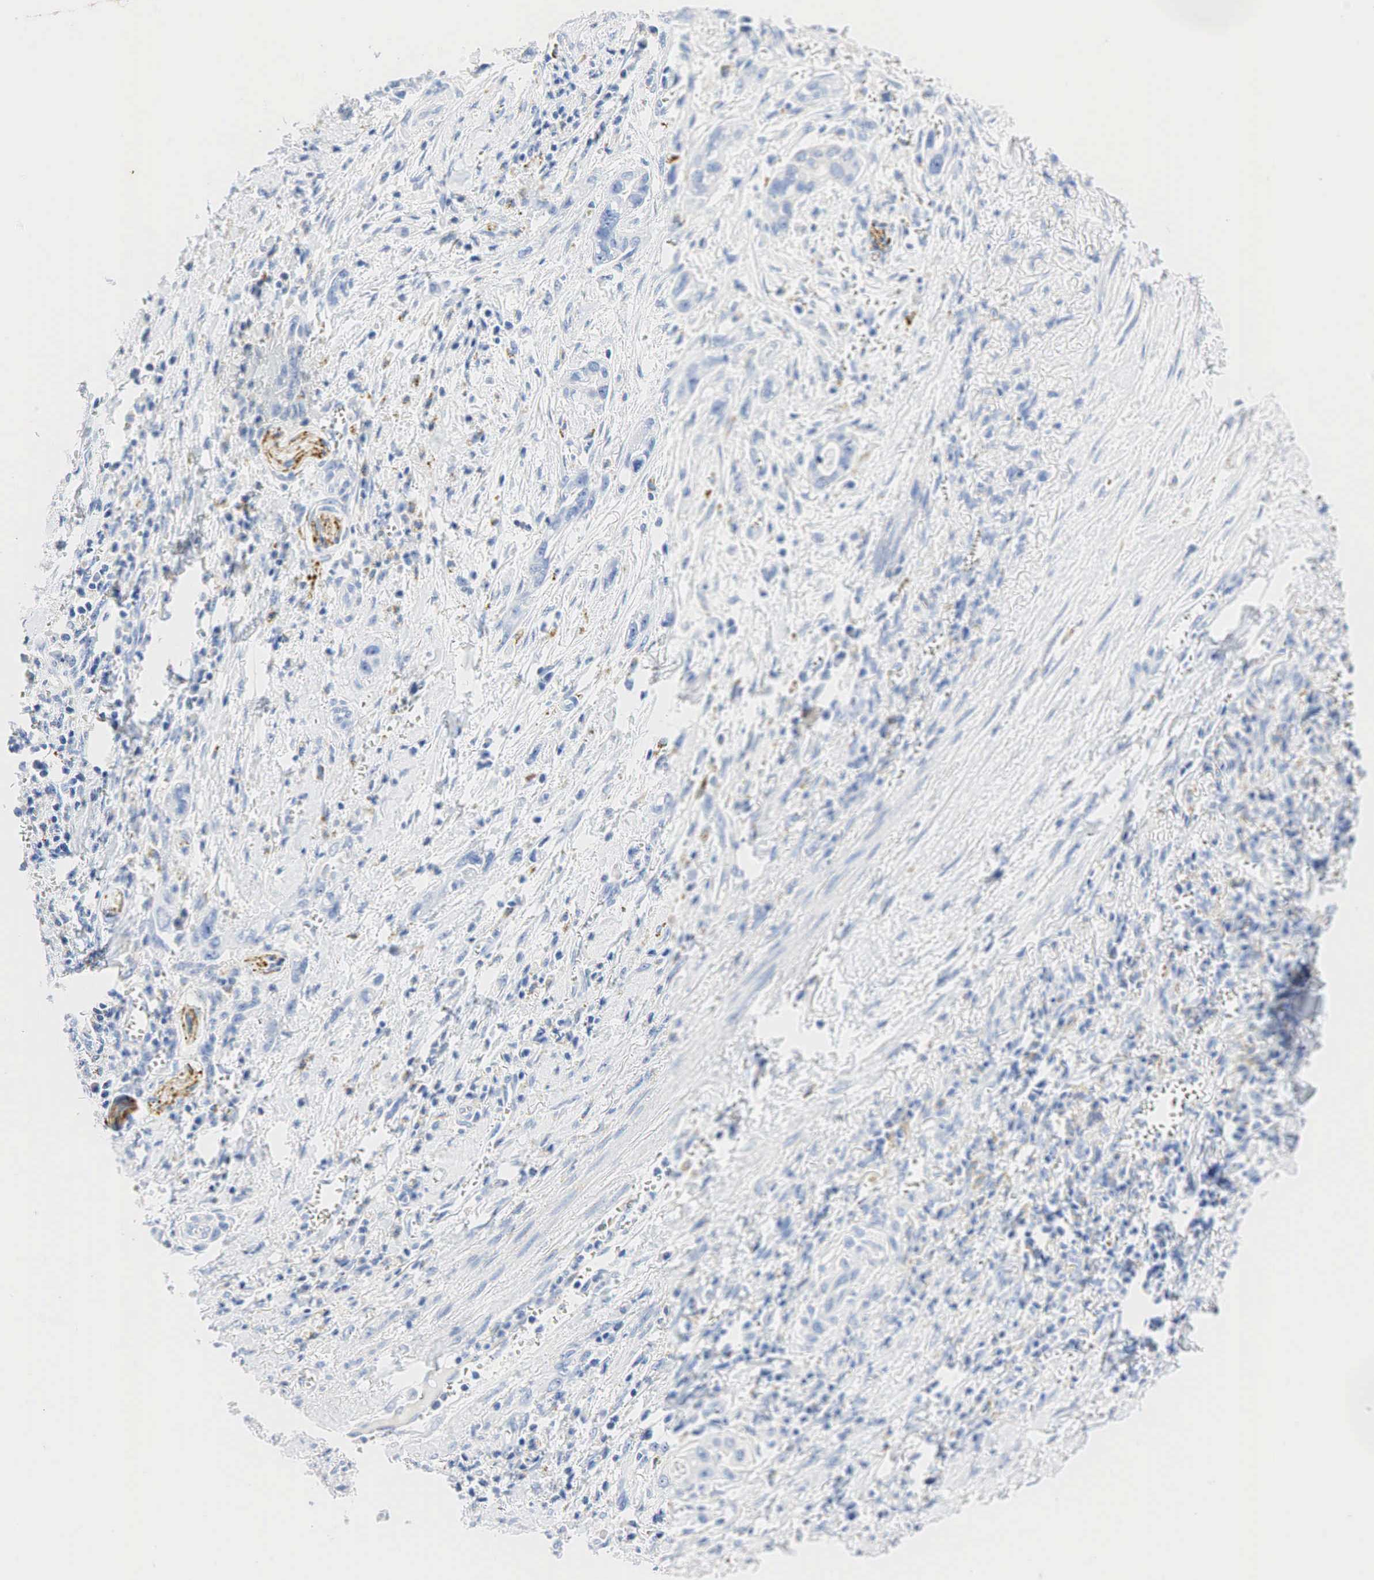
{"staining": {"intensity": "weak", "quantity": "<25%", "location": "cytoplasmic/membranous"}, "tissue": "pancreatic cancer", "cell_type": "Tumor cells", "image_type": "cancer", "snomed": [{"axis": "morphology", "description": "Adenocarcinoma, NOS"}, {"axis": "topography", "description": "Pancreas"}], "caption": "Immunohistochemistry micrograph of neoplastic tissue: human pancreatic cancer (adenocarcinoma) stained with DAB (3,3'-diaminobenzidine) displays no significant protein positivity in tumor cells.", "gene": "SYP", "patient": {"sex": "male", "age": 69}}